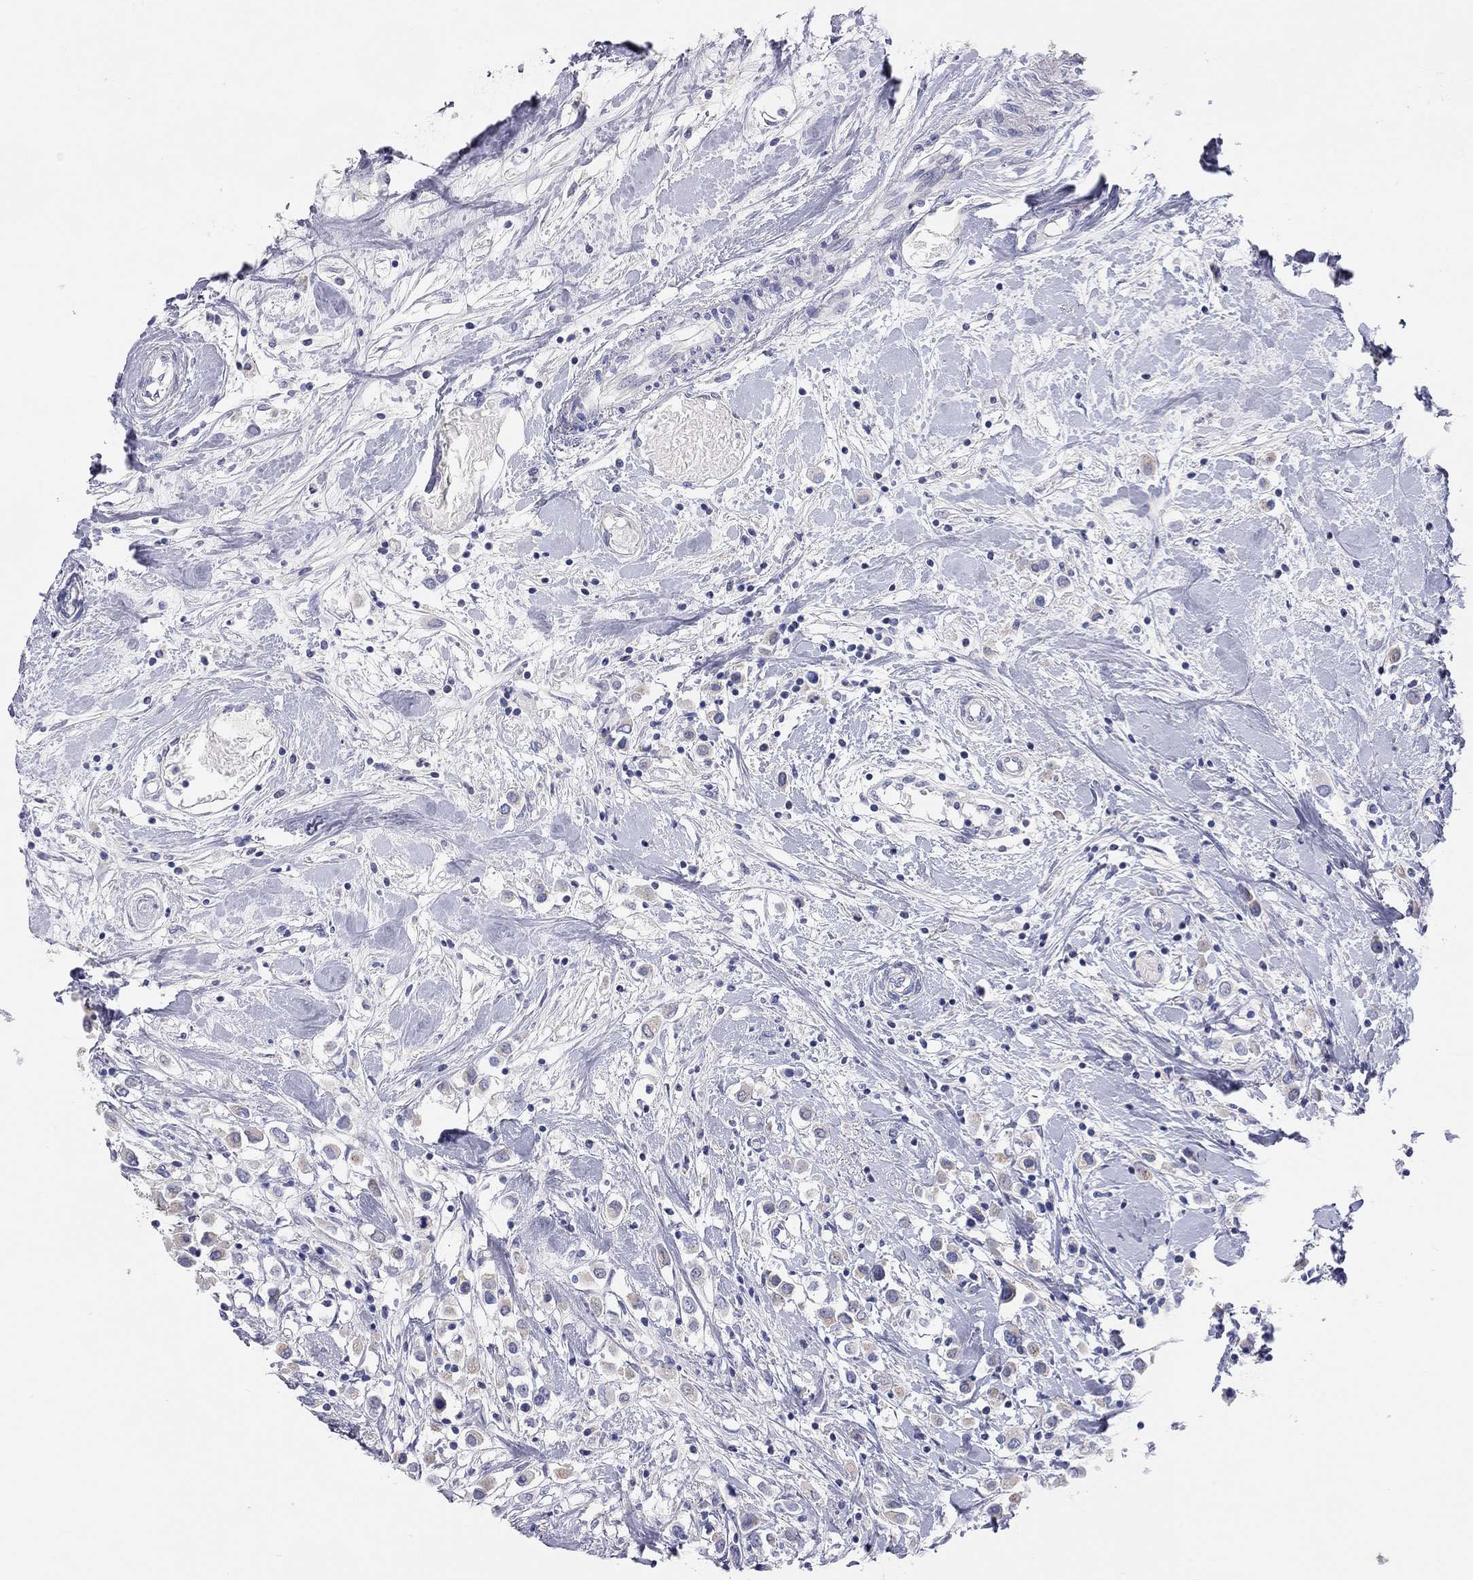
{"staining": {"intensity": "negative", "quantity": "none", "location": "none"}, "tissue": "breast cancer", "cell_type": "Tumor cells", "image_type": "cancer", "snomed": [{"axis": "morphology", "description": "Duct carcinoma"}, {"axis": "topography", "description": "Breast"}], "caption": "High magnification brightfield microscopy of infiltrating ductal carcinoma (breast) stained with DAB (3,3'-diaminobenzidine) (brown) and counterstained with hematoxylin (blue): tumor cells show no significant staining.", "gene": "ST7L", "patient": {"sex": "female", "age": 61}}